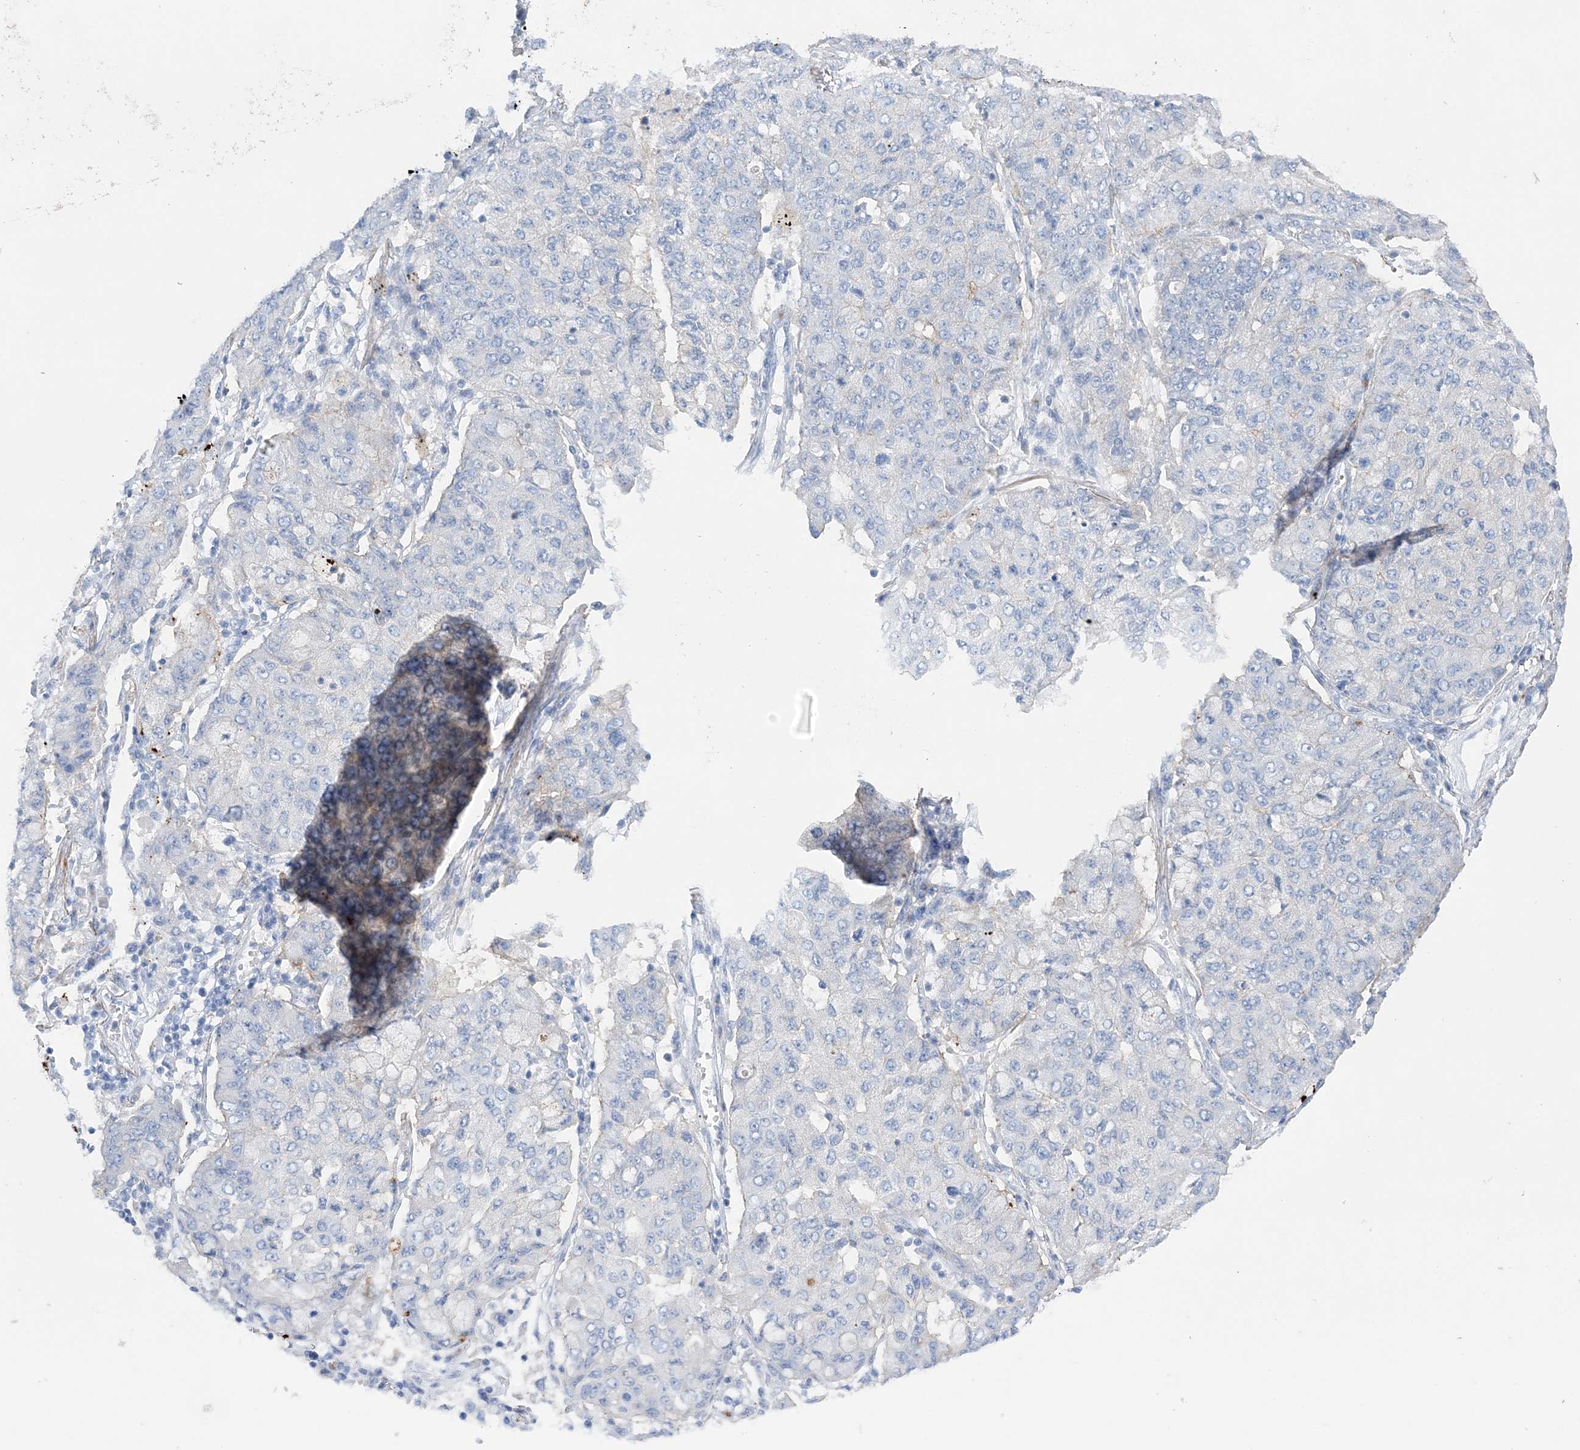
{"staining": {"intensity": "negative", "quantity": "none", "location": "none"}, "tissue": "lung cancer", "cell_type": "Tumor cells", "image_type": "cancer", "snomed": [{"axis": "morphology", "description": "Squamous cell carcinoma, NOS"}, {"axis": "topography", "description": "Lung"}], "caption": "Immunohistochemistry (IHC) image of neoplastic tissue: human lung cancer (squamous cell carcinoma) stained with DAB displays no significant protein staining in tumor cells.", "gene": "SLC5A6", "patient": {"sex": "male", "age": 74}}